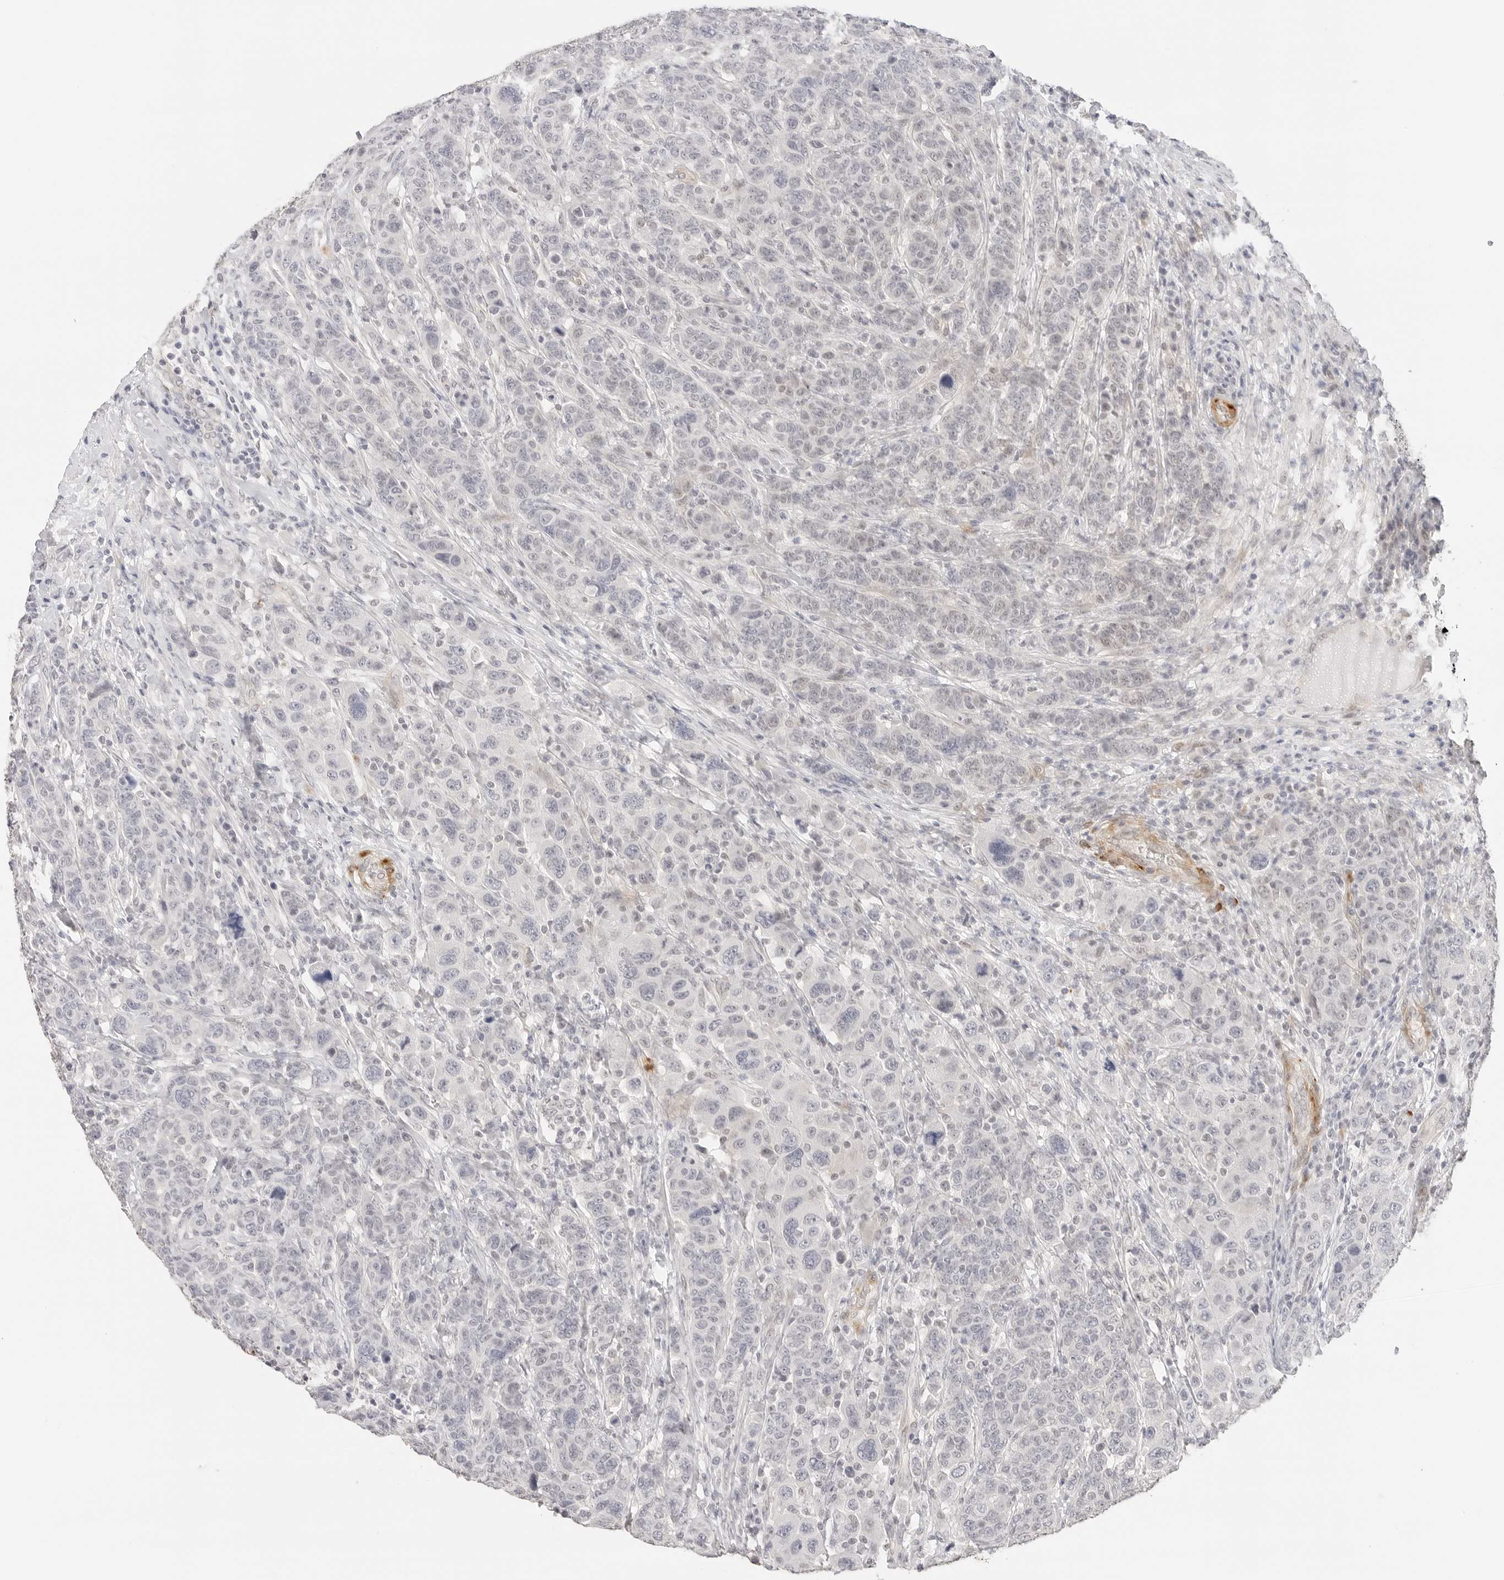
{"staining": {"intensity": "negative", "quantity": "none", "location": "none"}, "tissue": "breast cancer", "cell_type": "Tumor cells", "image_type": "cancer", "snomed": [{"axis": "morphology", "description": "Duct carcinoma"}, {"axis": "topography", "description": "Breast"}], "caption": "DAB (3,3'-diaminobenzidine) immunohistochemical staining of human invasive ductal carcinoma (breast) shows no significant positivity in tumor cells.", "gene": "PCDH19", "patient": {"sex": "female", "age": 37}}